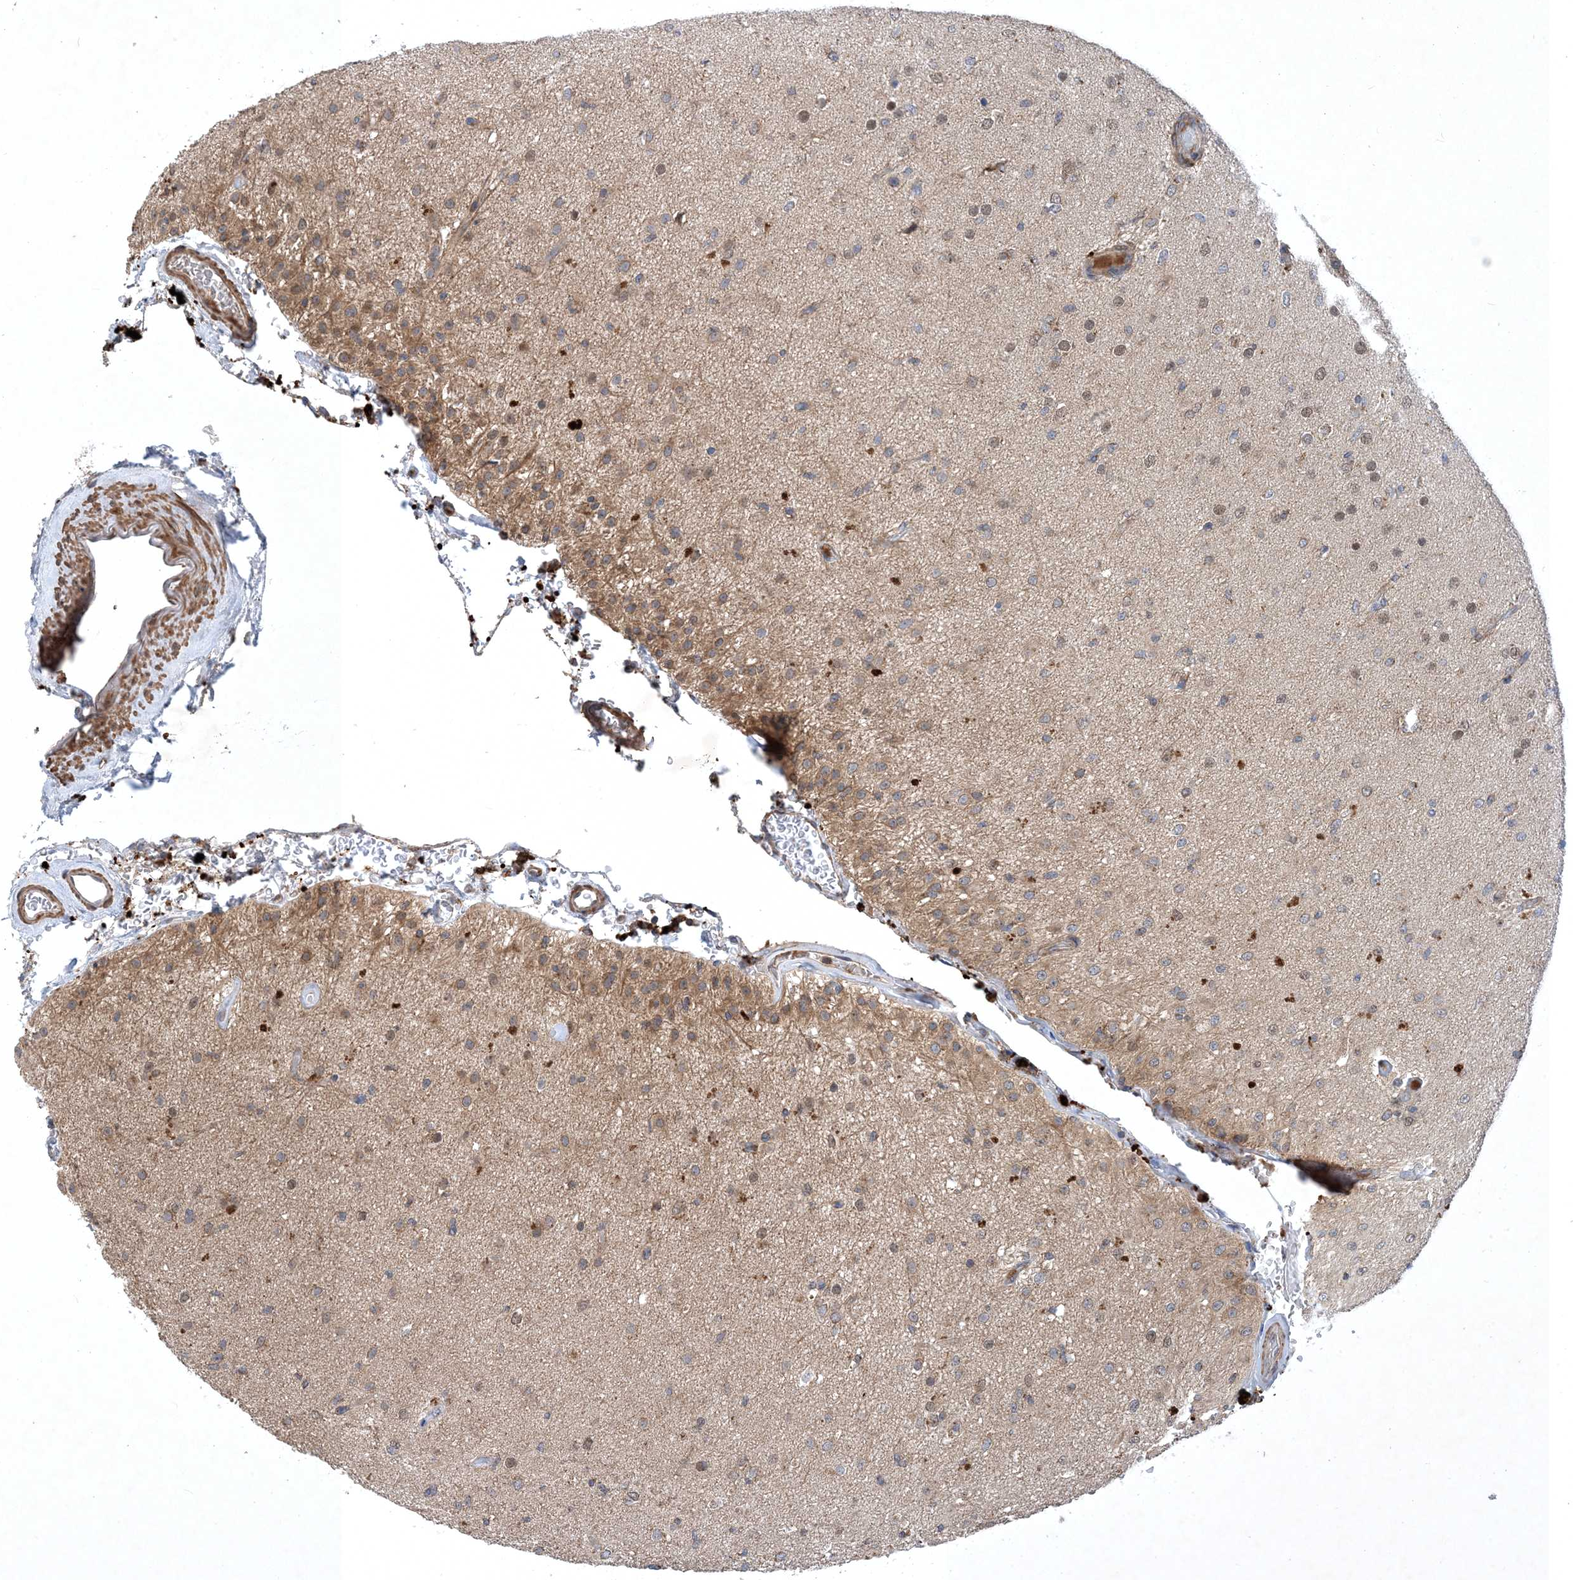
{"staining": {"intensity": "moderate", "quantity": "25%-75%", "location": "cytoplasmic/membranous"}, "tissue": "glioma", "cell_type": "Tumor cells", "image_type": "cancer", "snomed": [{"axis": "morphology", "description": "Glioma, malignant, Low grade"}, {"axis": "topography", "description": "Brain"}], "caption": "Immunohistochemical staining of glioma exhibits medium levels of moderate cytoplasmic/membranous protein expression in approximately 25%-75% of tumor cells.", "gene": "STK19", "patient": {"sex": "male", "age": 65}}